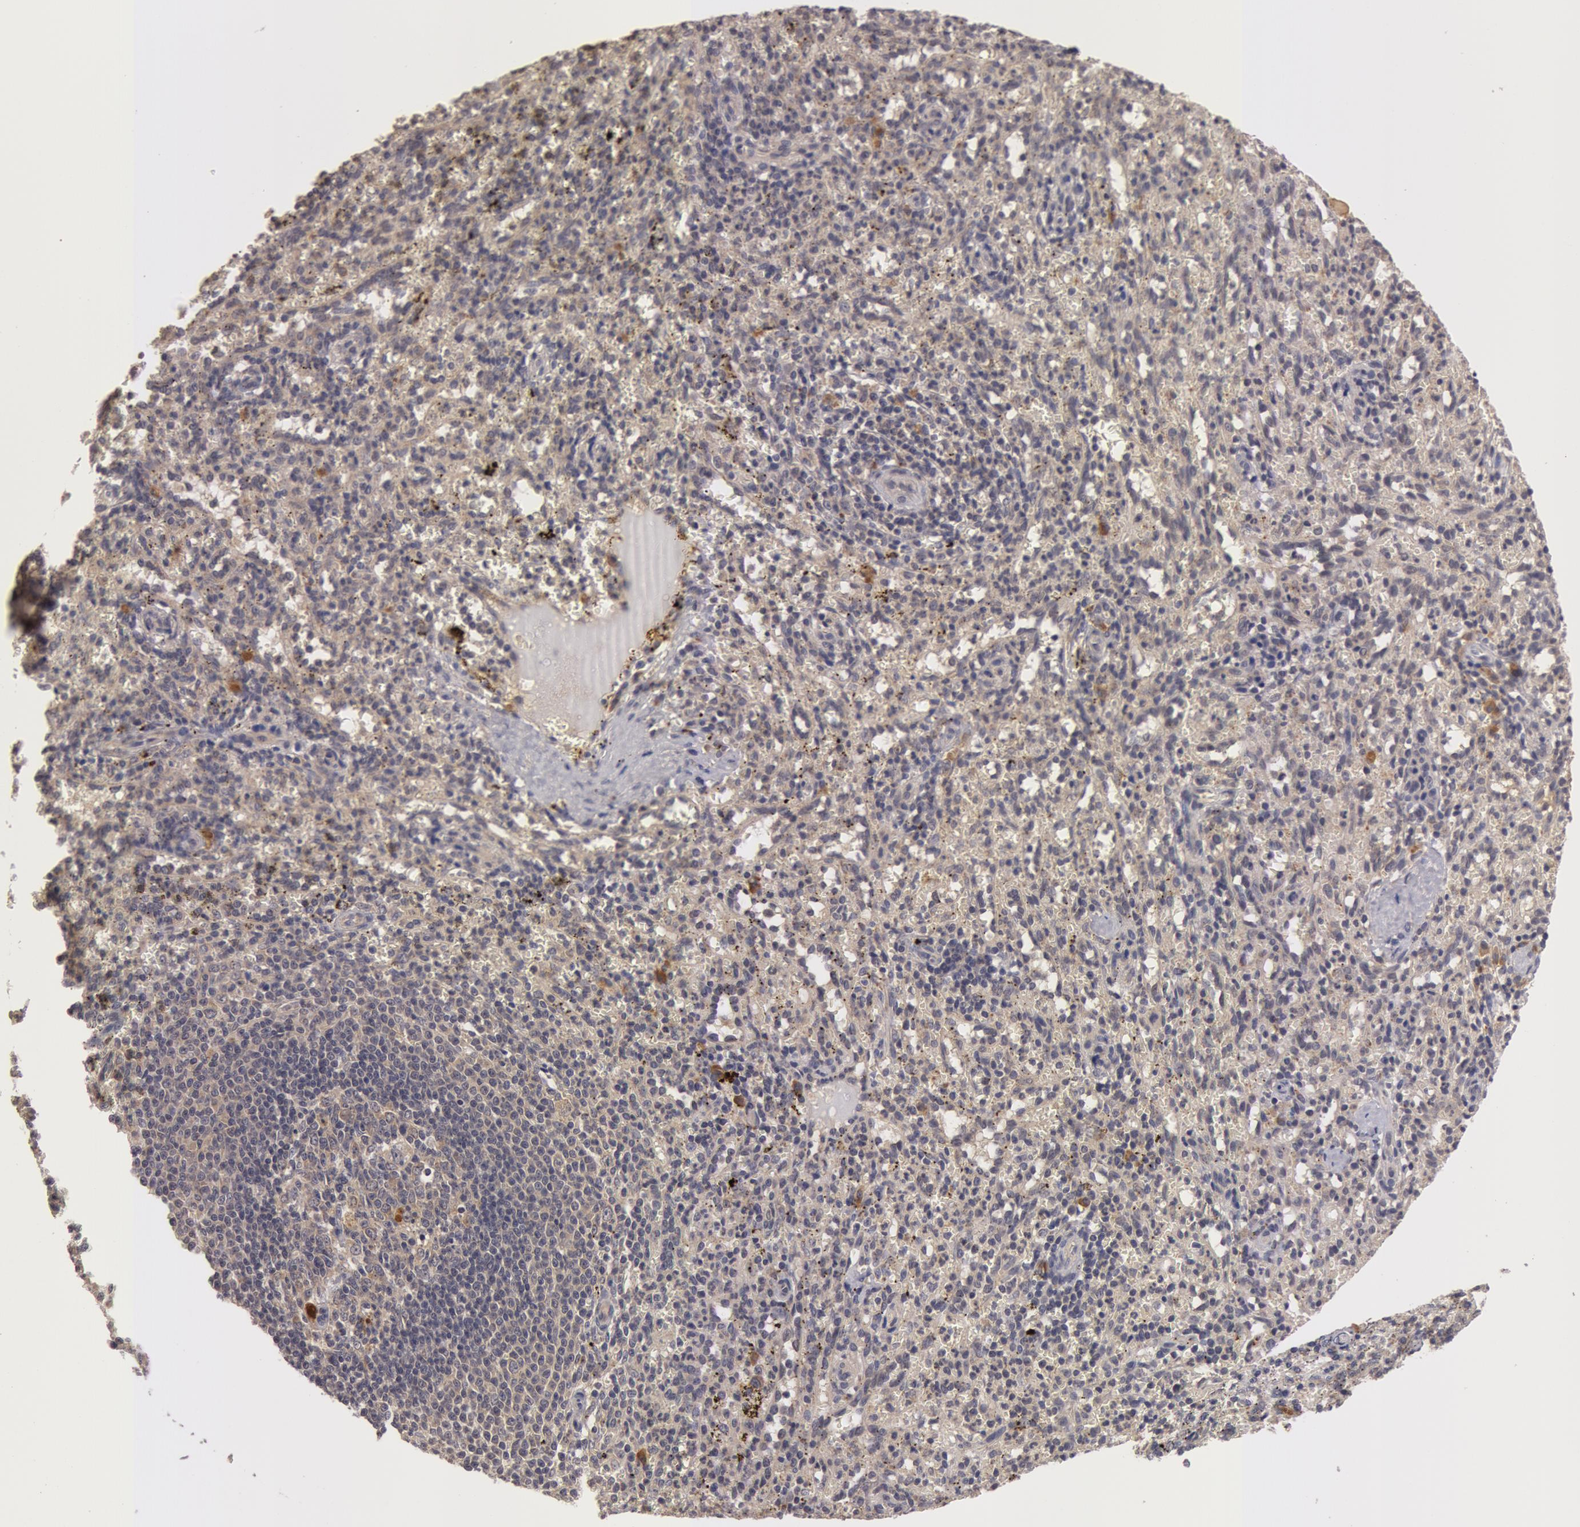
{"staining": {"intensity": "weak", "quantity": ">75%", "location": "cytoplasmic/membranous"}, "tissue": "spleen", "cell_type": "Cells in red pulp", "image_type": "normal", "snomed": [{"axis": "morphology", "description": "Normal tissue, NOS"}, {"axis": "topography", "description": "Spleen"}], "caption": "Weak cytoplasmic/membranous positivity for a protein is identified in about >75% of cells in red pulp of benign spleen using immunohistochemistry (IHC).", "gene": "BCHE", "patient": {"sex": "female", "age": 10}}